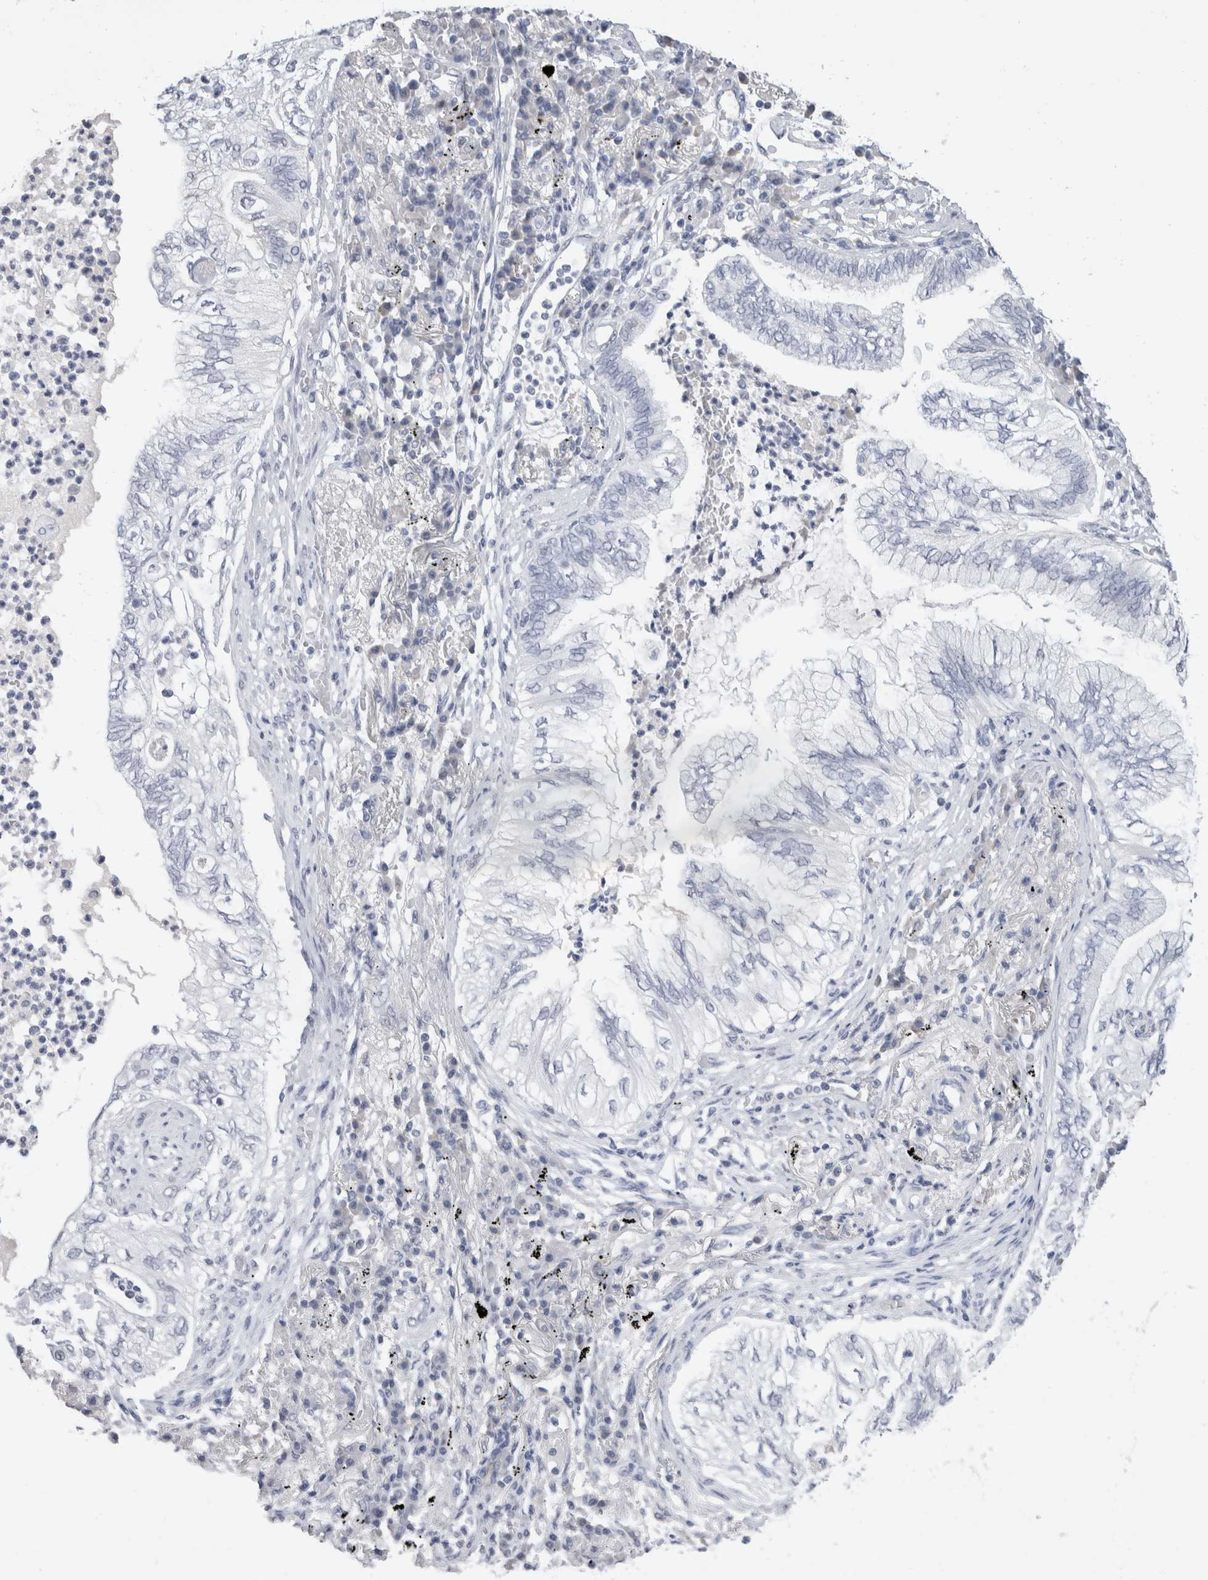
{"staining": {"intensity": "negative", "quantity": "none", "location": "none"}, "tissue": "lung cancer", "cell_type": "Tumor cells", "image_type": "cancer", "snomed": [{"axis": "morphology", "description": "Normal tissue, NOS"}, {"axis": "morphology", "description": "Adenocarcinoma, NOS"}, {"axis": "topography", "description": "Bronchus"}, {"axis": "topography", "description": "Lung"}], "caption": "A high-resolution photomicrograph shows immunohistochemistry (IHC) staining of adenocarcinoma (lung), which shows no significant expression in tumor cells.", "gene": "CADM3", "patient": {"sex": "female", "age": 70}}